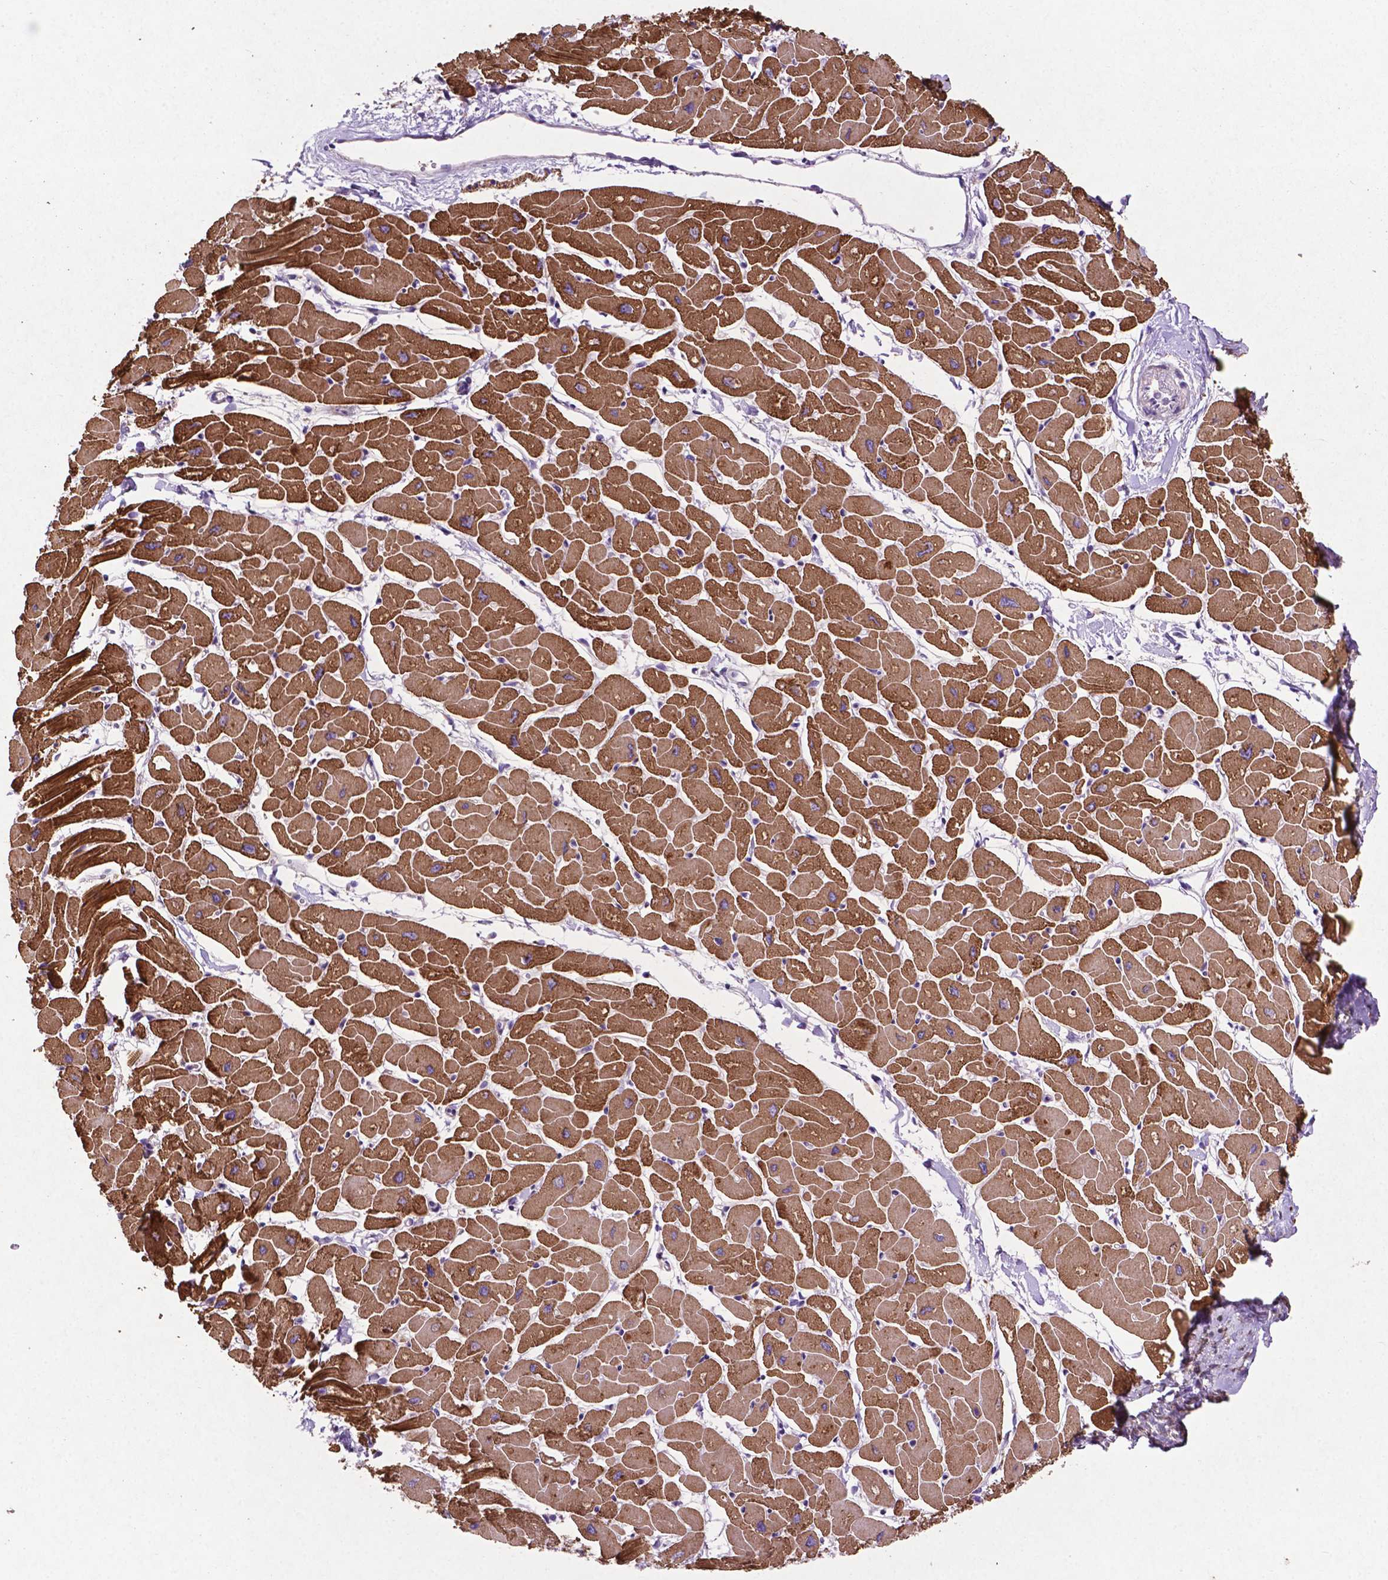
{"staining": {"intensity": "strong", "quantity": ">75%", "location": "cytoplasmic/membranous"}, "tissue": "heart muscle", "cell_type": "Cardiomyocytes", "image_type": "normal", "snomed": [{"axis": "morphology", "description": "Normal tissue, NOS"}, {"axis": "topography", "description": "Heart"}], "caption": "Benign heart muscle was stained to show a protein in brown. There is high levels of strong cytoplasmic/membranous expression in approximately >75% of cardiomyocytes. (brown staining indicates protein expression, while blue staining denotes nuclei).", "gene": "MBTPS1", "patient": {"sex": "male", "age": 57}}